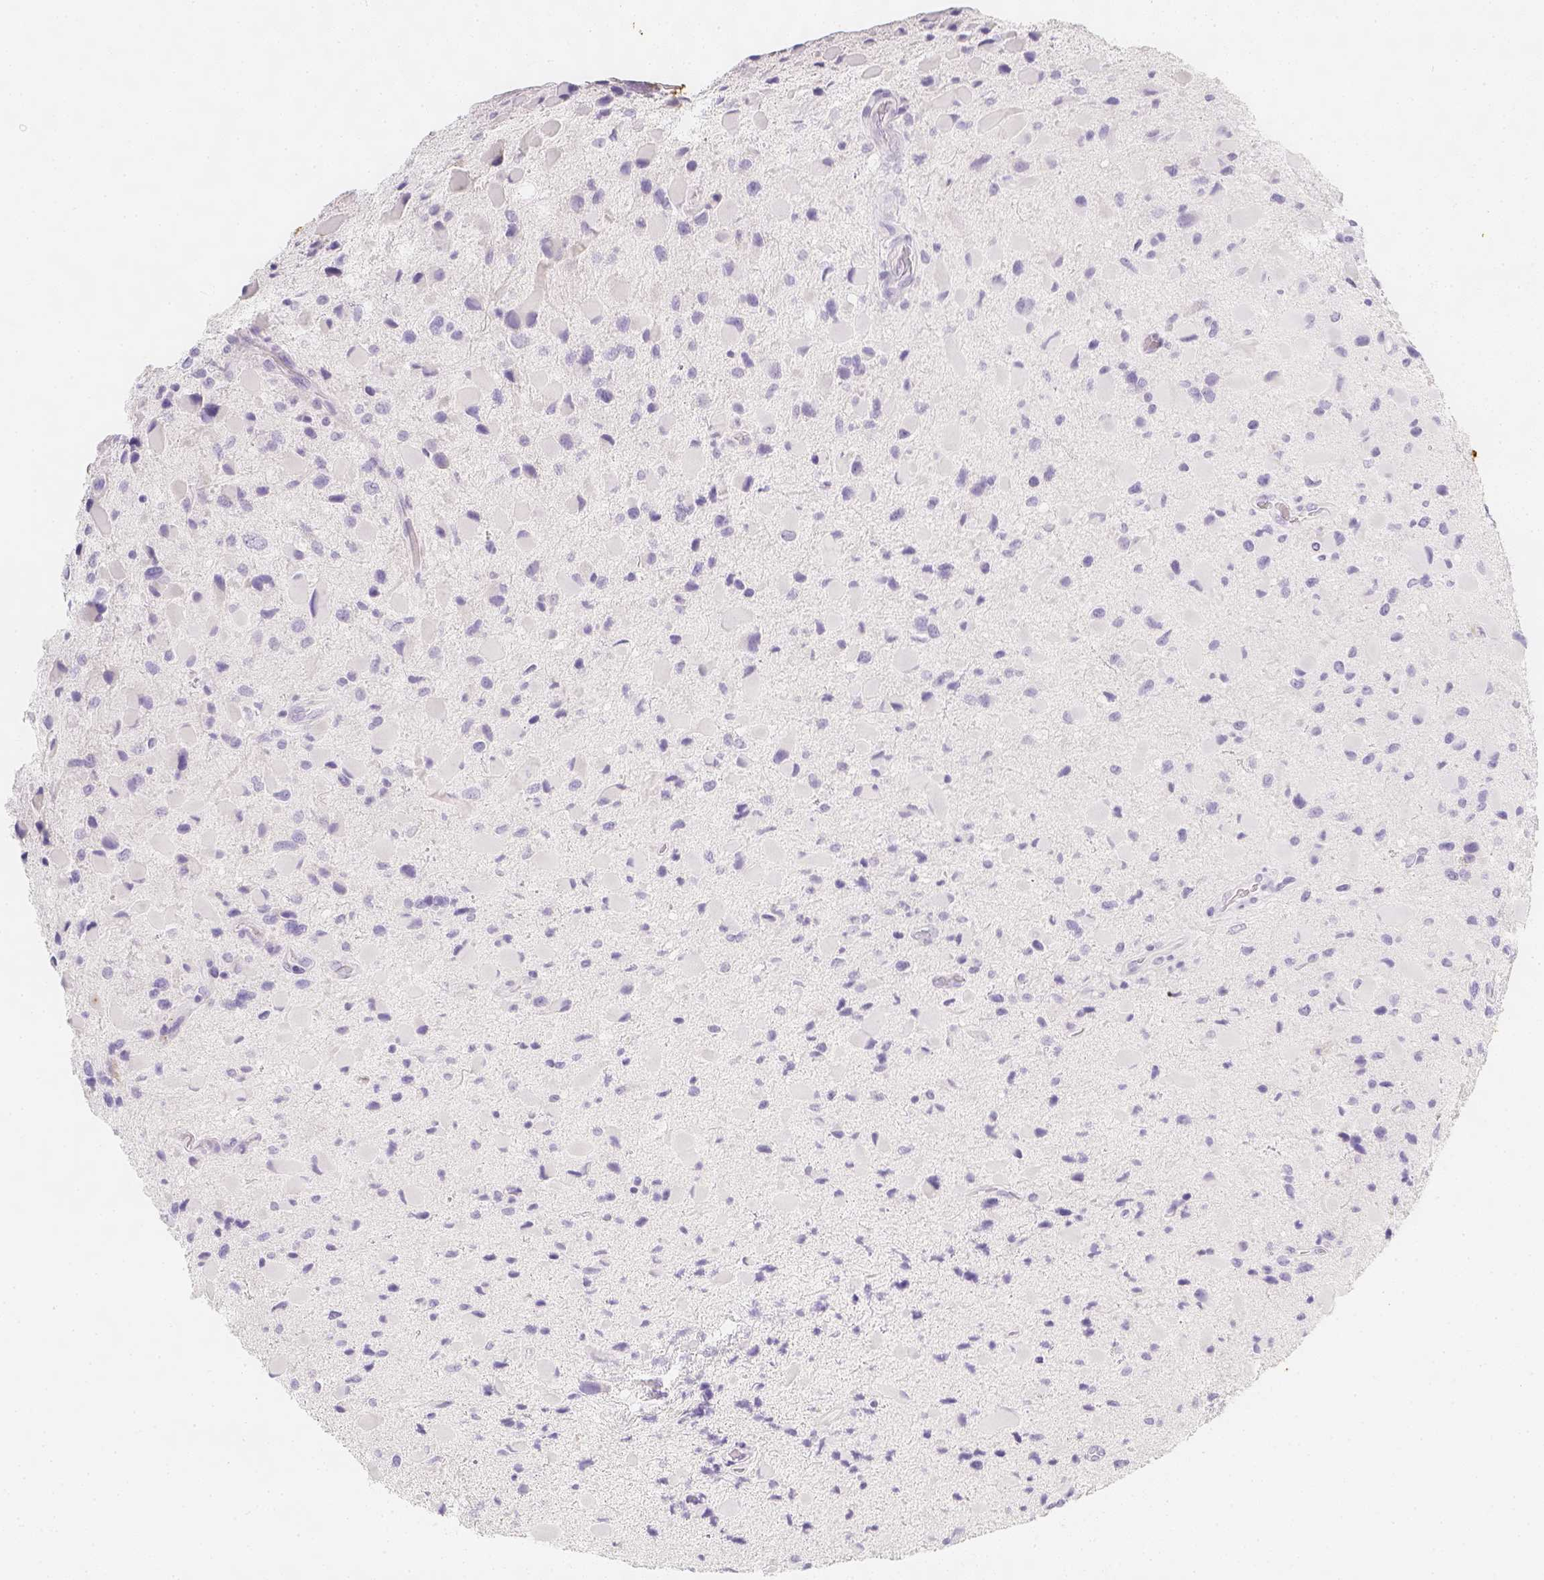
{"staining": {"intensity": "negative", "quantity": "none", "location": "none"}, "tissue": "glioma", "cell_type": "Tumor cells", "image_type": "cancer", "snomed": [{"axis": "morphology", "description": "Glioma, malignant, Low grade"}, {"axis": "topography", "description": "Brain"}], "caption": "Immunohistochemistry histopathology image of neoplastic tissue: glioma stained with DAB exhibits no significant protein expression in tumor cells.", "gene": "SLC18A1", "patient": {"sex": "female", "age": 32}}